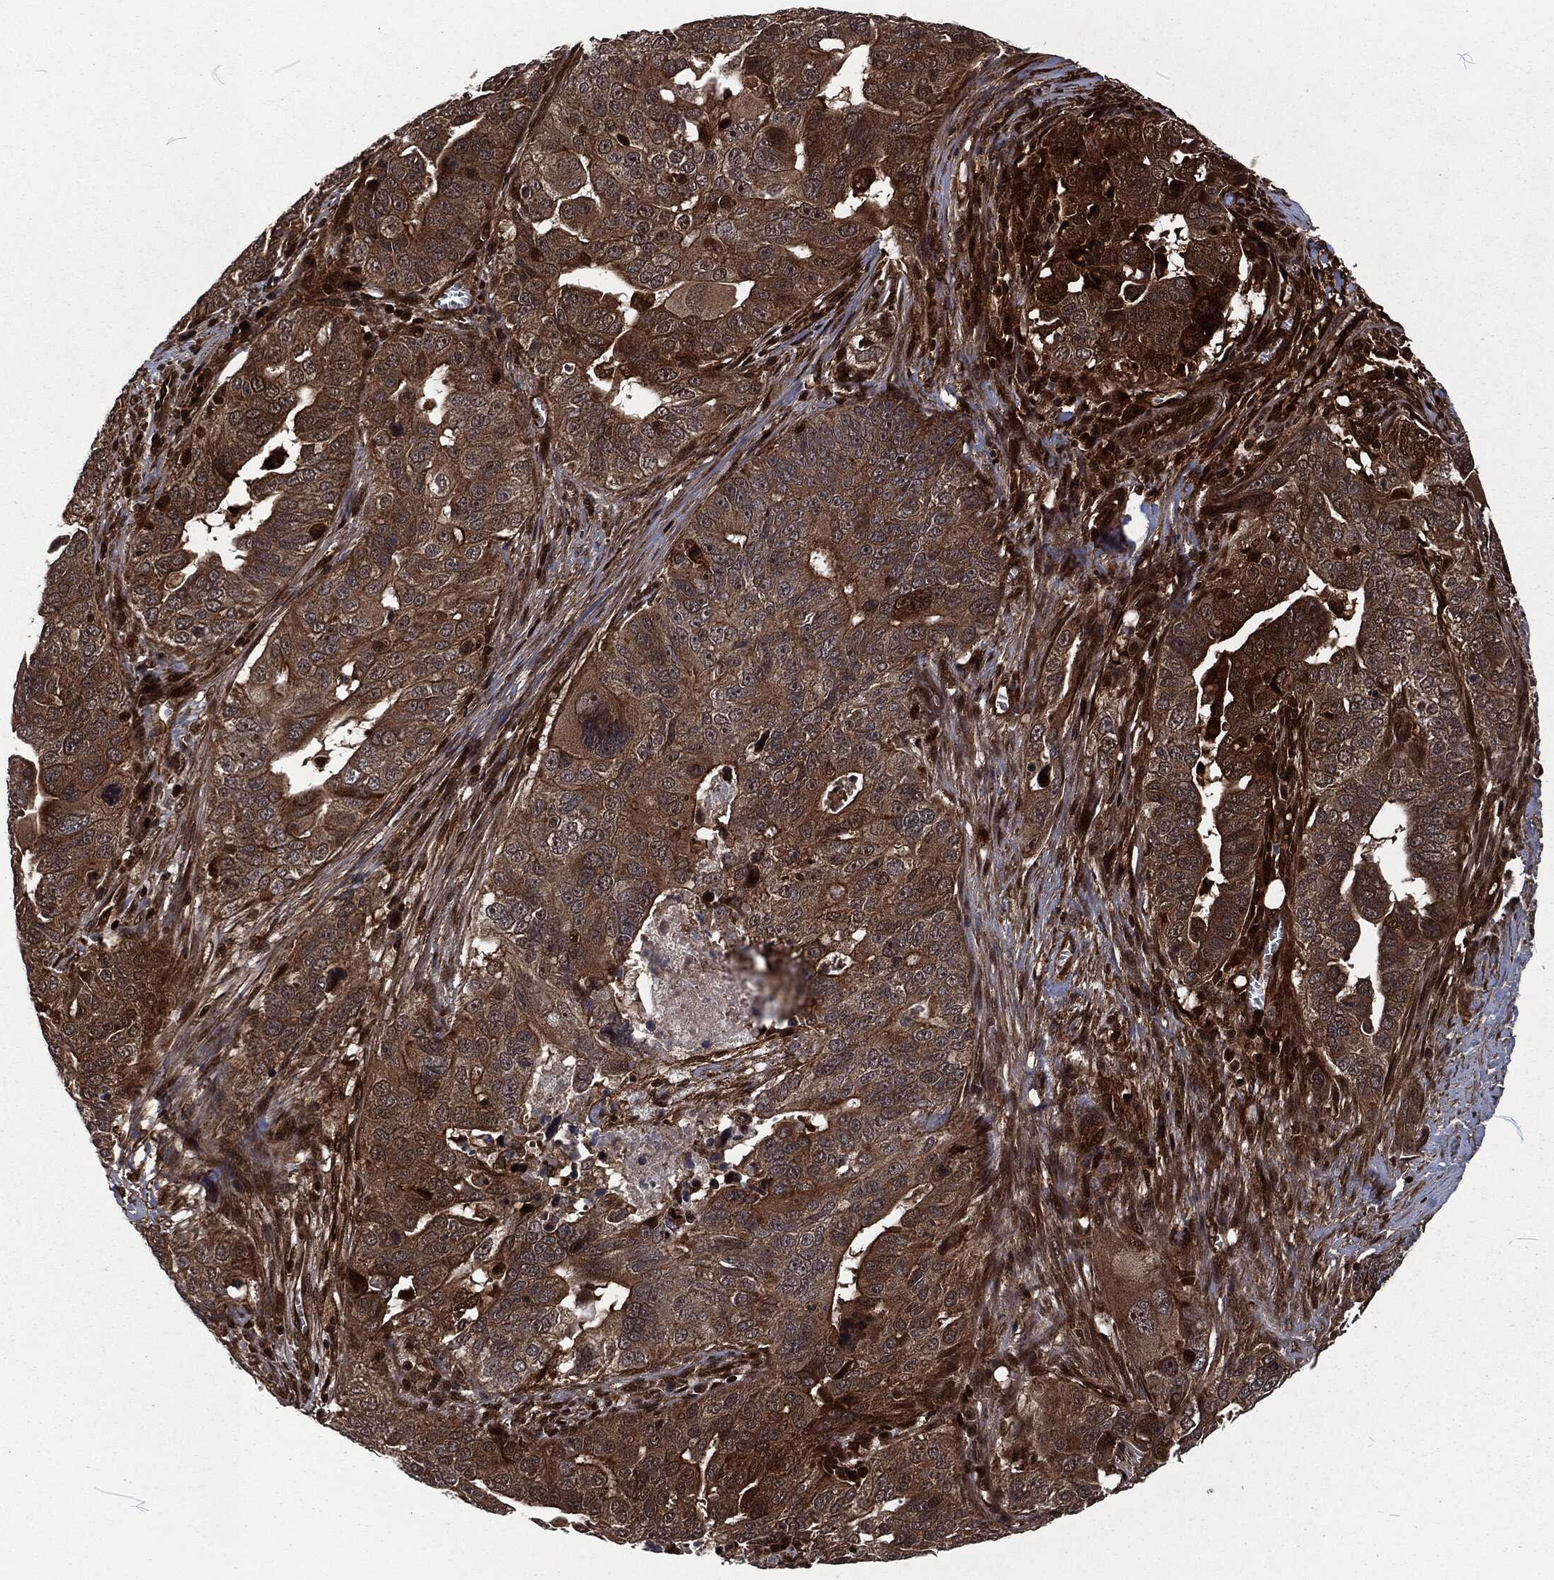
{"staining": {"intensity": "strong", "quantity": ">75%", "location": "cytoplasmic/membranous"}, "tissue": "ovarian cancer", "cell_type": "Tumor cells", "image_type": "cancer", "snomed": [{"axis": "morphology", "description": "Carcinoma, endometroid"}, {"axis": "topography", "description": "Soft tissue"}, {"axis": "topography", "description": "Ovary"}], "caption": "Human ovarian cancer (endometroid carcinoma) stained with a protein marker shows strong staining in tumor cells.", "gene": "CMPK2", "patient": {"sex": "female", "age": 52}}